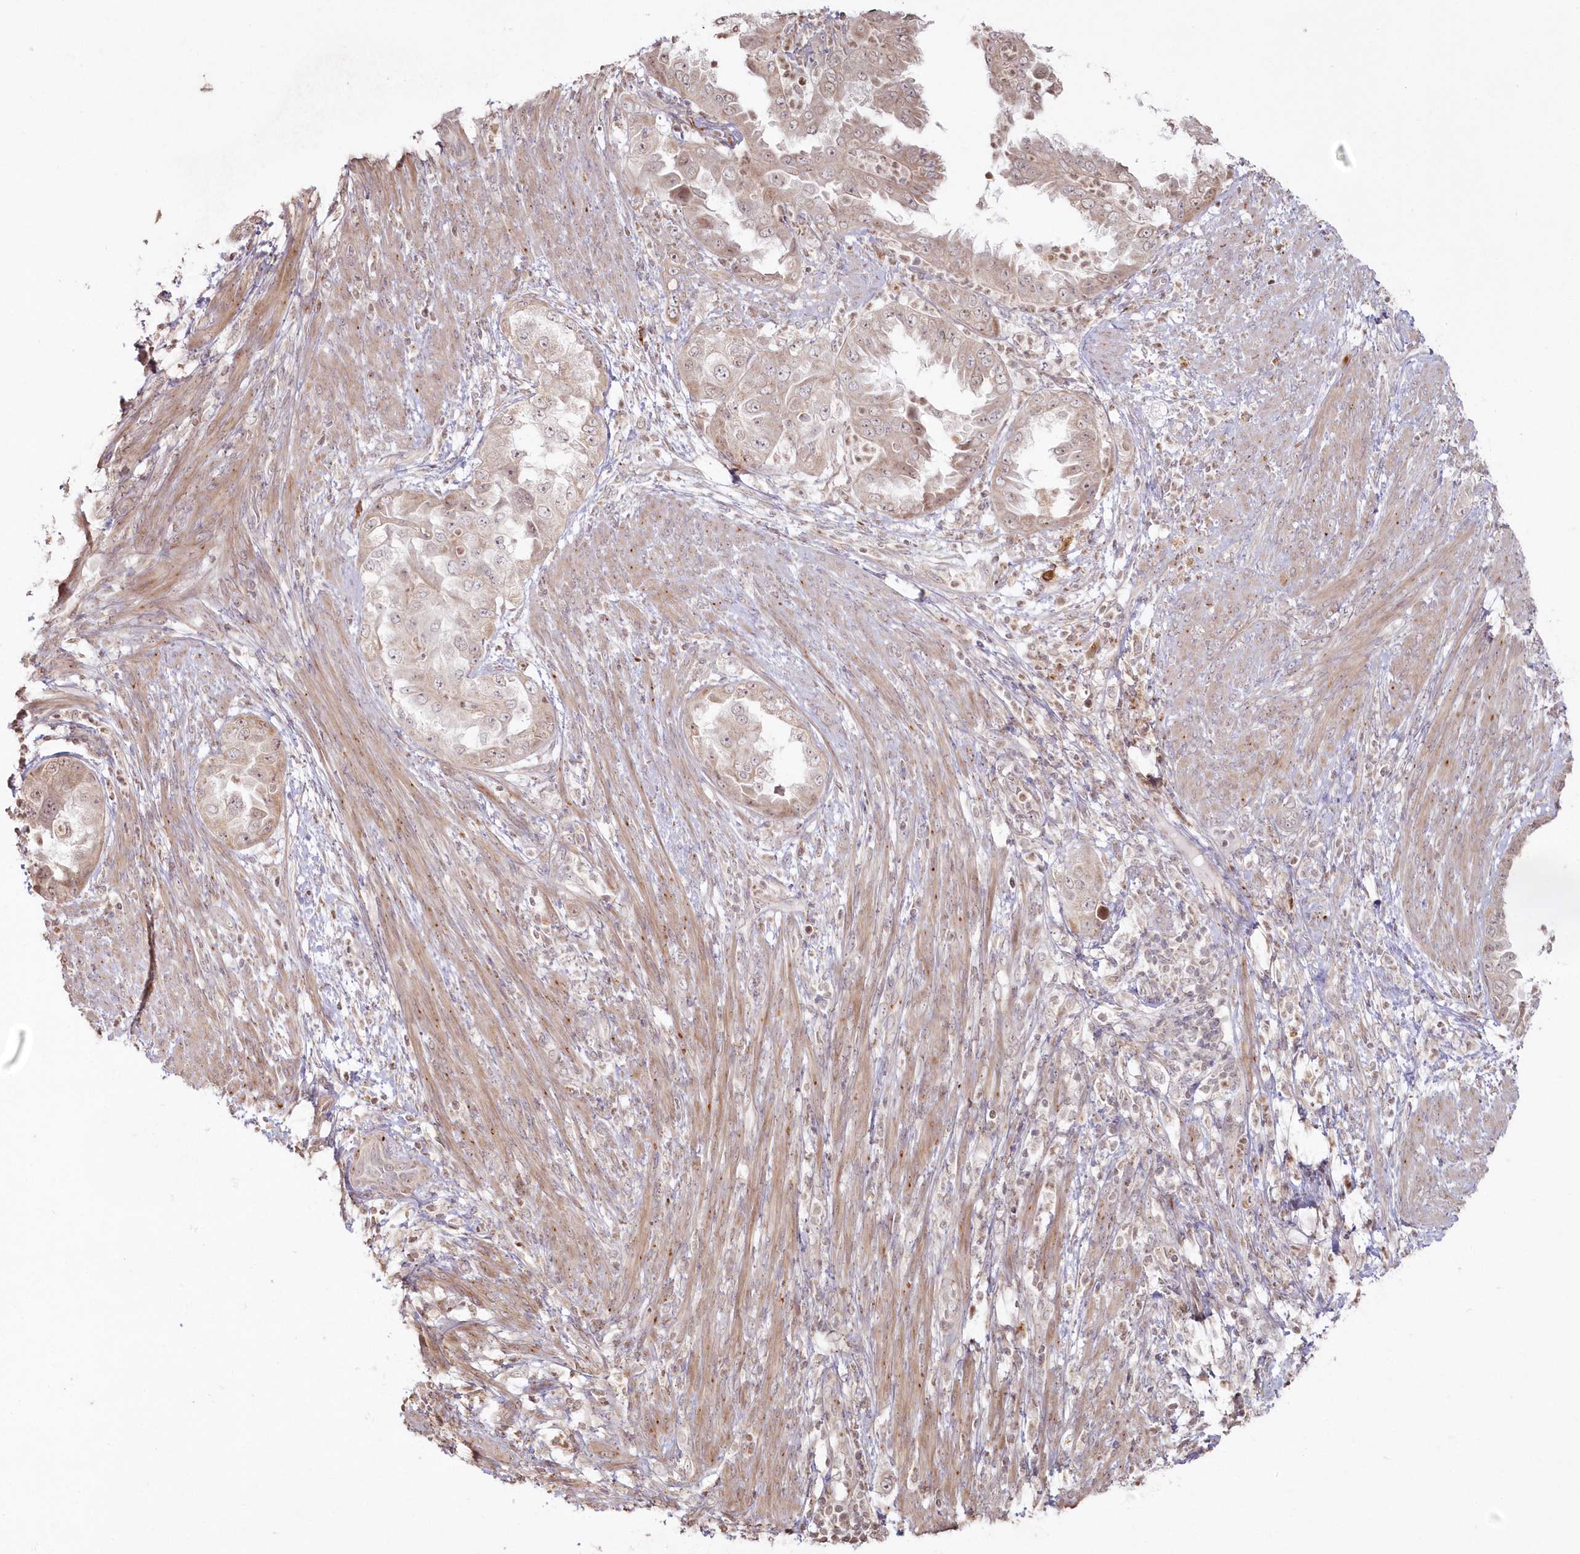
{"staining": {"intensity": "weak", "quantity": ">75%", "location": "cytoplasmic/membranous"}, "tissue": "endometrial cancer", "cell_type": "Tumor cells", "image_type": "cancer", "snomed": [{"axis": "morphology", "description": "Adenocarcinoma, NOS"}, {"axis": "topography", "description": "Endometrium"}], "caption": "High-magnification brightfield microscopy of endometrial cancer stained with DAB (brown) and counterstained with hematoxylin (blue). tumor cells exhibit weak cytoplasmic/membranous expression is appreciated in about>75% of cells.", "gene": "ARSB", "patient": {"sex": "female", "age": 85}}